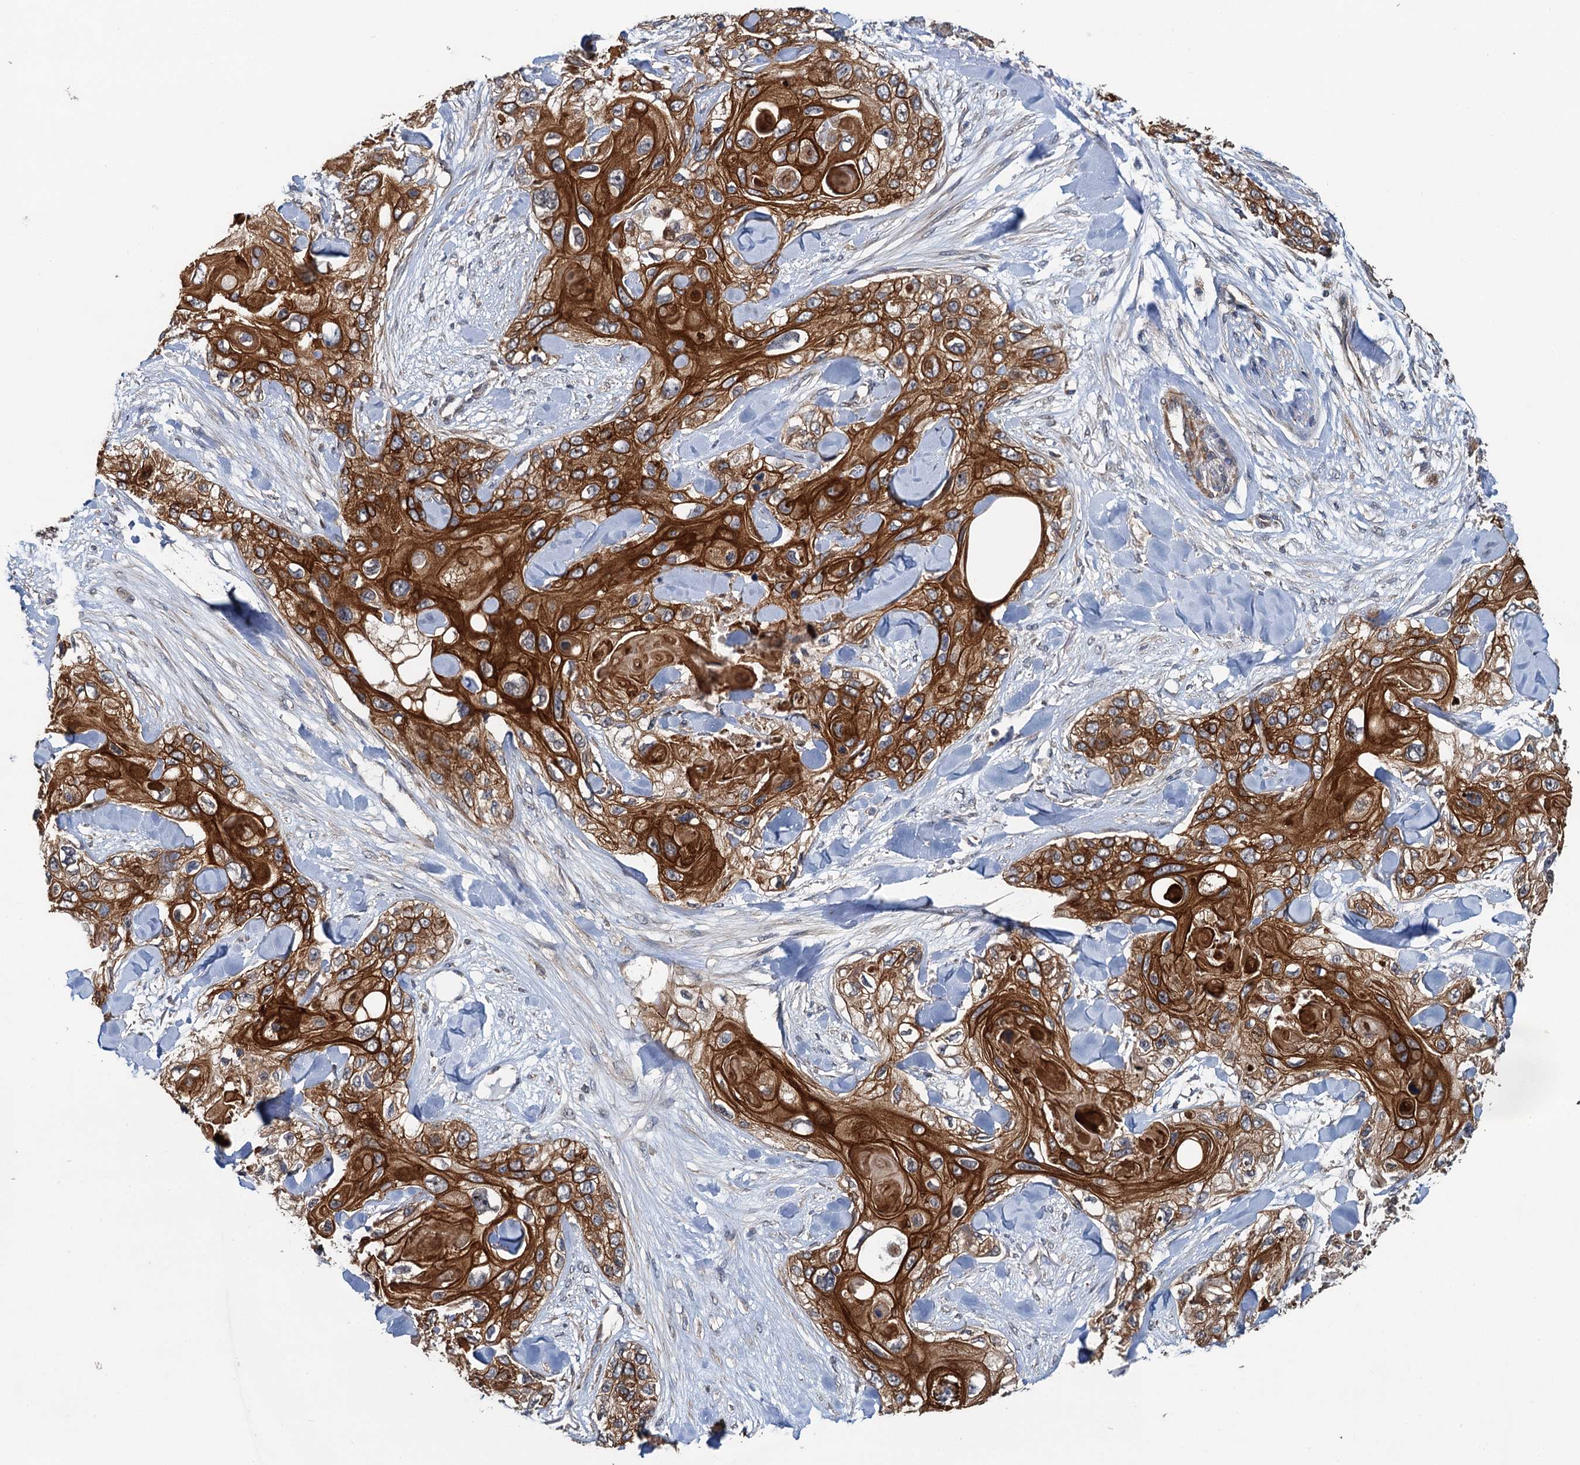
{"staining": {"intensity": "strong", "quantity": ">75%", "location": "cytoplasmic/membranous"}, "tissue": "skin cancer", "cell_type": "Tumor cells", "image_type": "cancer", "snomed": [{"axis": "morphology", "description": "Normal tissue, NOS"}, {"axis": "morphology", "description": "Squamous cell carcinoma, NOS"}, {"axis": "topography", "description": "Skin"}], "caption": "Immunohistochemistry (IHC) staining of skin squamous cell carcinoma, which shows high levels of strong cytoplasmic/membranous positivity in about >75% of tumor cells indicating strong cytoplasmic/membranous protein staining. The staining was performed using DAB (brown) for protein detection and nuclei were counterstained in hematoxylin (blue).", "gene": "LRRK2", "patient": {"sex": "male", "age": 72}}